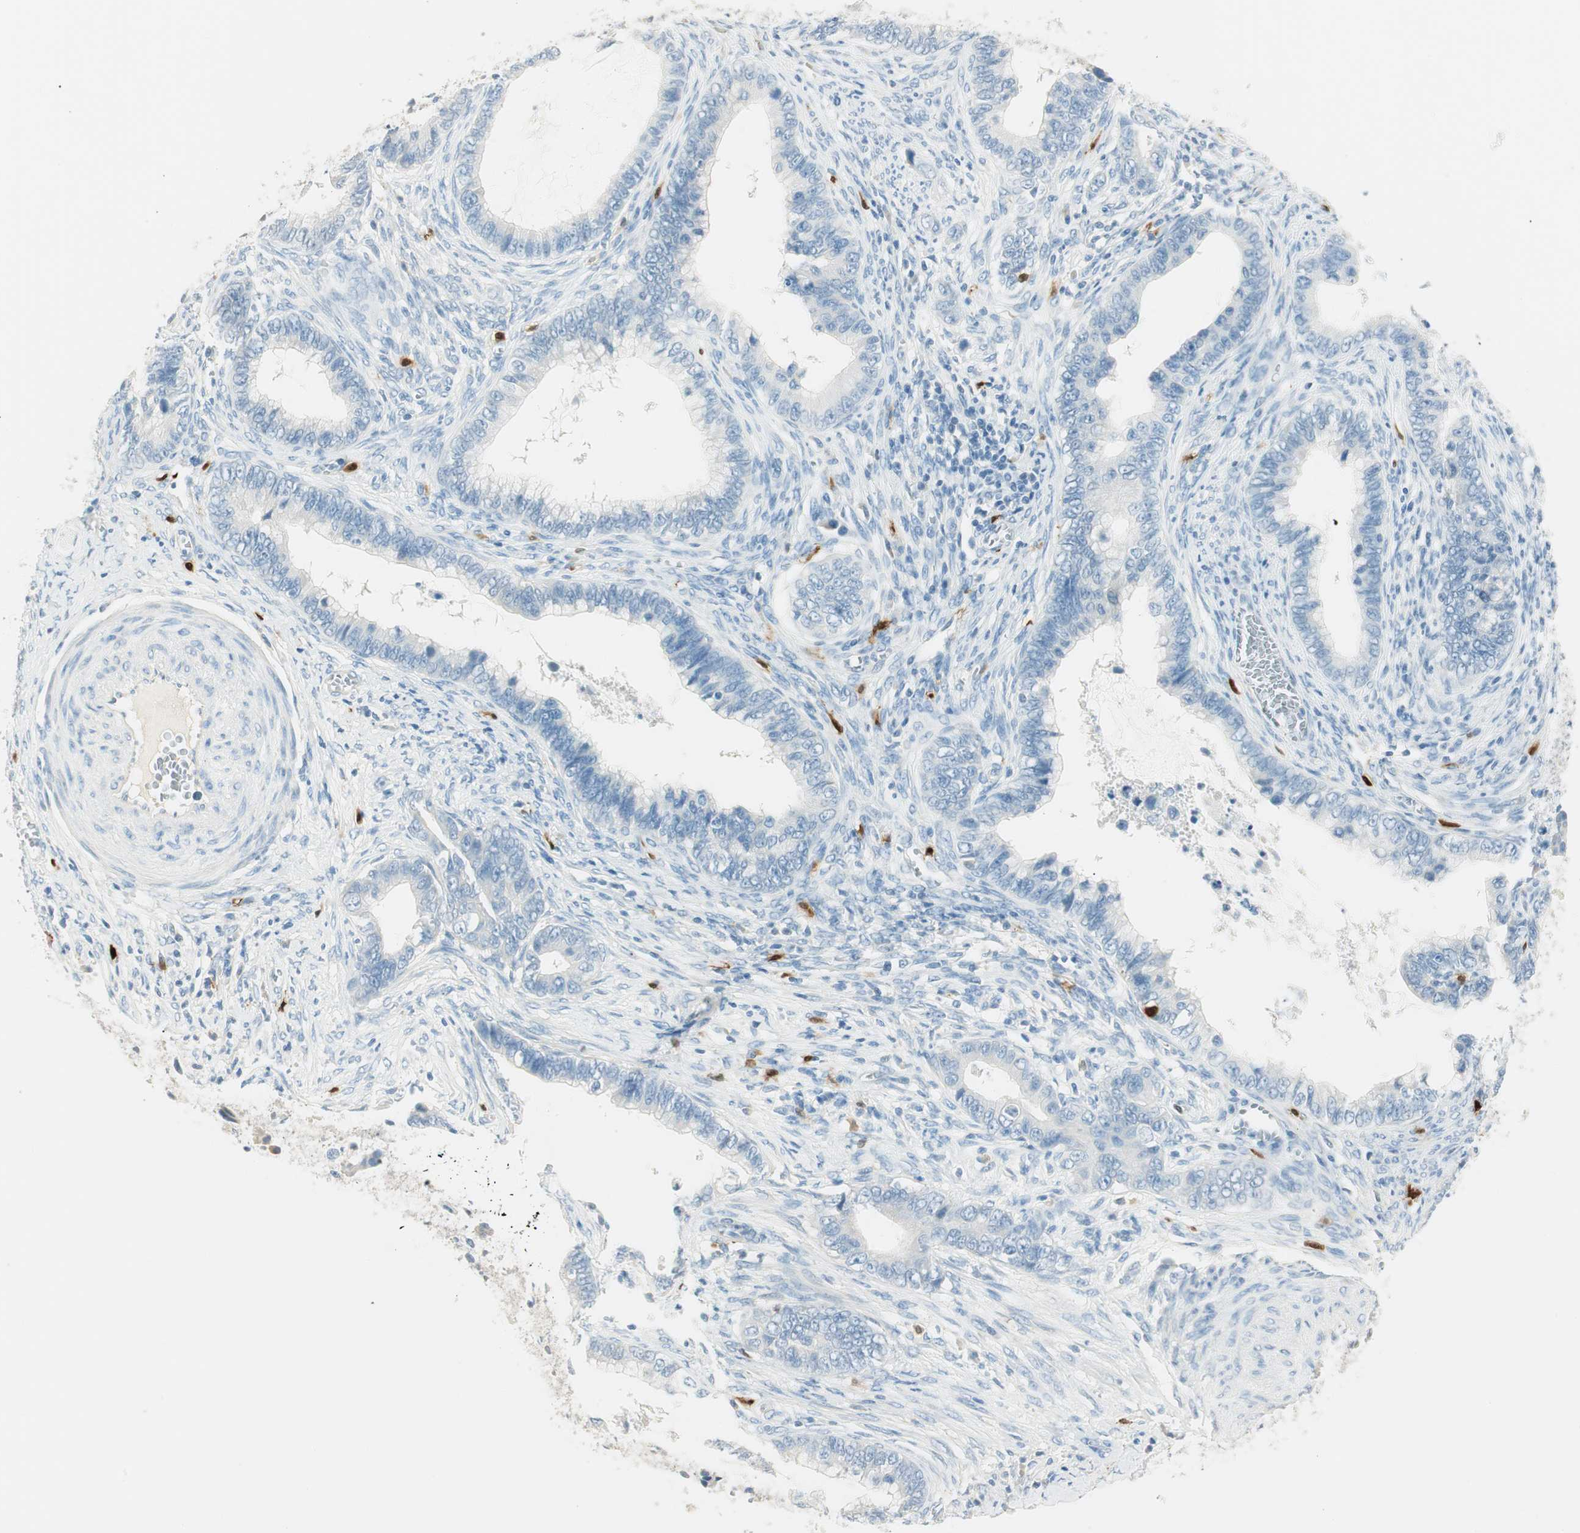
{"staining": {"intensity": "negative", "quantity": "none", "location": "none"}, "tissue": "cervical cancer", "cell_type": "Tumor cells", "image_type": "cancer", "snomed": [{"axis": "morphology", "description": "Adenocarcinoma, NOS"}, {"axis": "topography", "description": "Cervix"}], "caption": "DAB immunohistochemical staining of cervical adenocarcinoma exhibits no significant expression in tumor cells. (DAB immunohistochemistry (IHC) visualized using brightfield microscopy, high magnification).", "gene": "HPGD", "patient": {"sex": "female", "age": 44}}